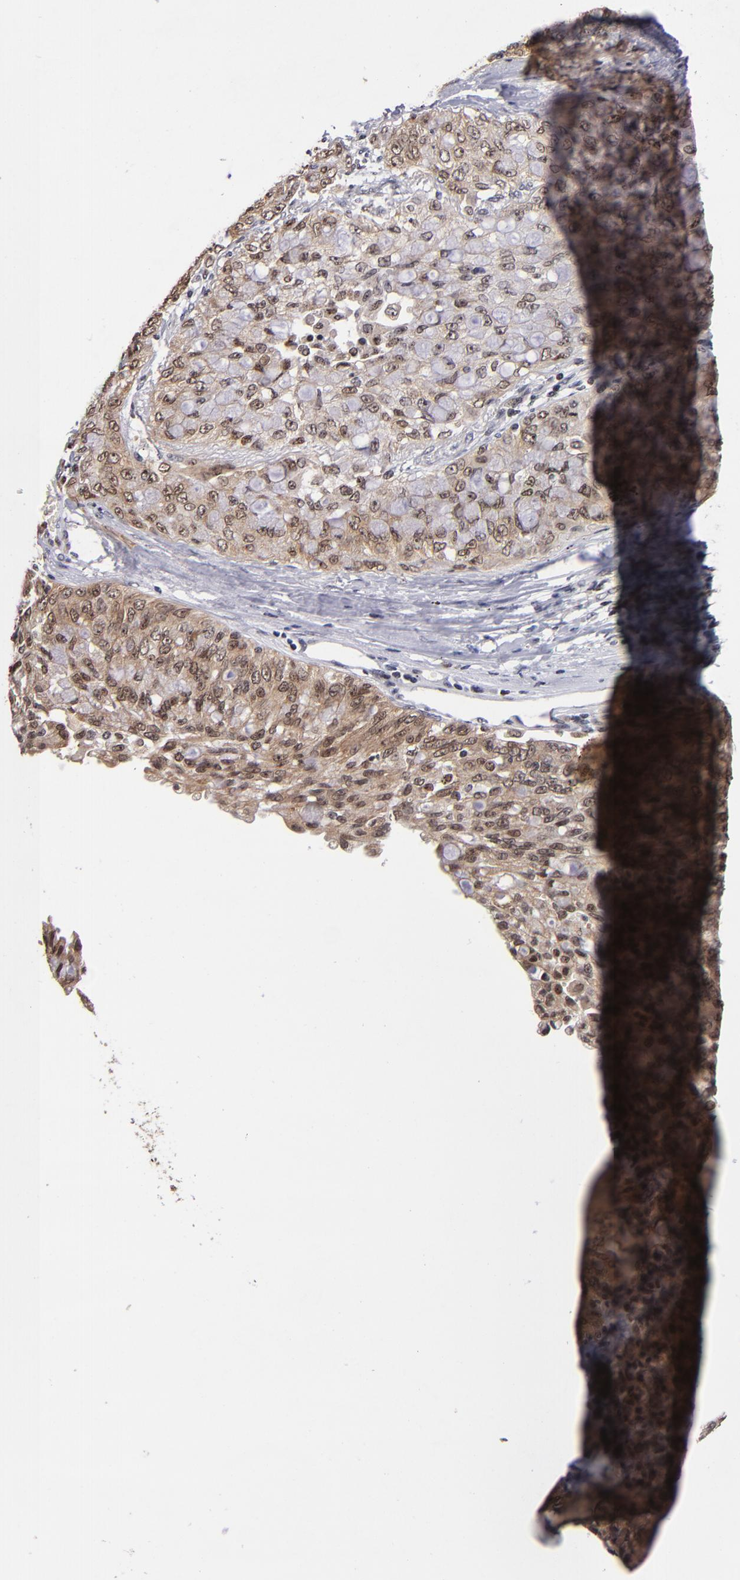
{"staining": {"intensity": "moderate", "quantity": ">75%", "location": "cytoplasmic/membranous,nuclear"}, "tissue": "lung cancer", "cell_type": "Tumor cells", "image_type": "cancer", "snomed": [{"axis": "morphology", "description": "Adenocarcinoma, NOS"}, {"axis": "topography", "description": "Lung"}], "caption": "Lung adenocarcinoma tissue demonstrates moderate cytoplasmic/membranous and nuclear positivity in approximately >75% of tumor cells, visualized by immunohistochemistry. (DAB (3,3'-diaminobenzidine) IHC, brown staining for protein, blue staining for nuclei).", "gene": "PCNX4", "patient": {"sex": "female", "age": 44}}